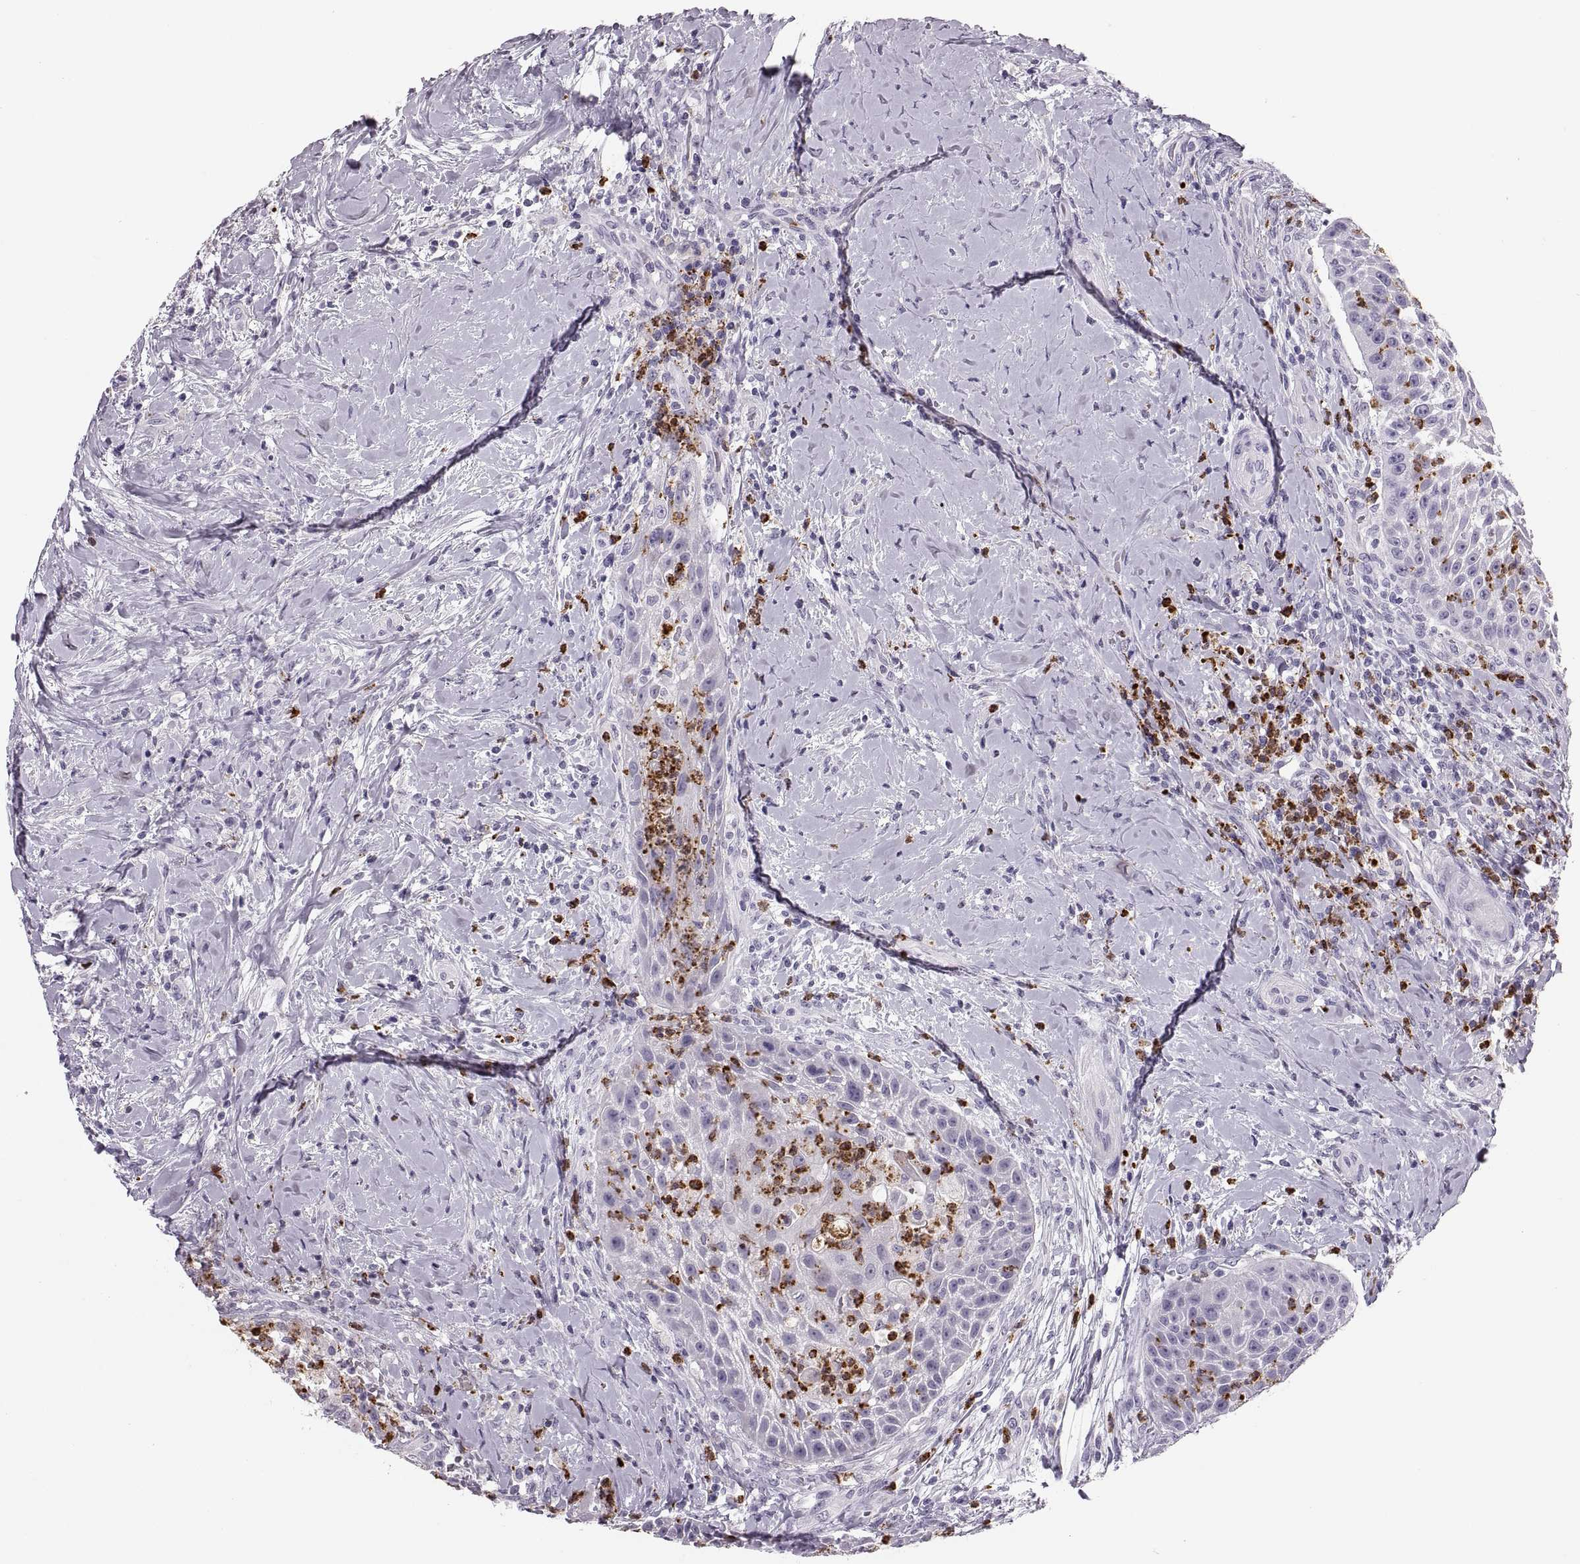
{"staining": {"intensity": "negative", "quantity": "none", "location": "none"}, "tissue": "head and neck cancer", "cell_type": "Tumor cells", "image_type": "cancer", "snomed": [{"axis": "morphology", "description": "Squamous cell carcinoma, NOS"}, {"axis": "topography", "description": "Head-Neck"}], "caption": "This is an IHC histopathology image of head and neck cancer (squamous cell carcinoma). There is no positivity in tumor cells.", "gene": "MILR1", "patient": {"sex": "male", "age": 69}}